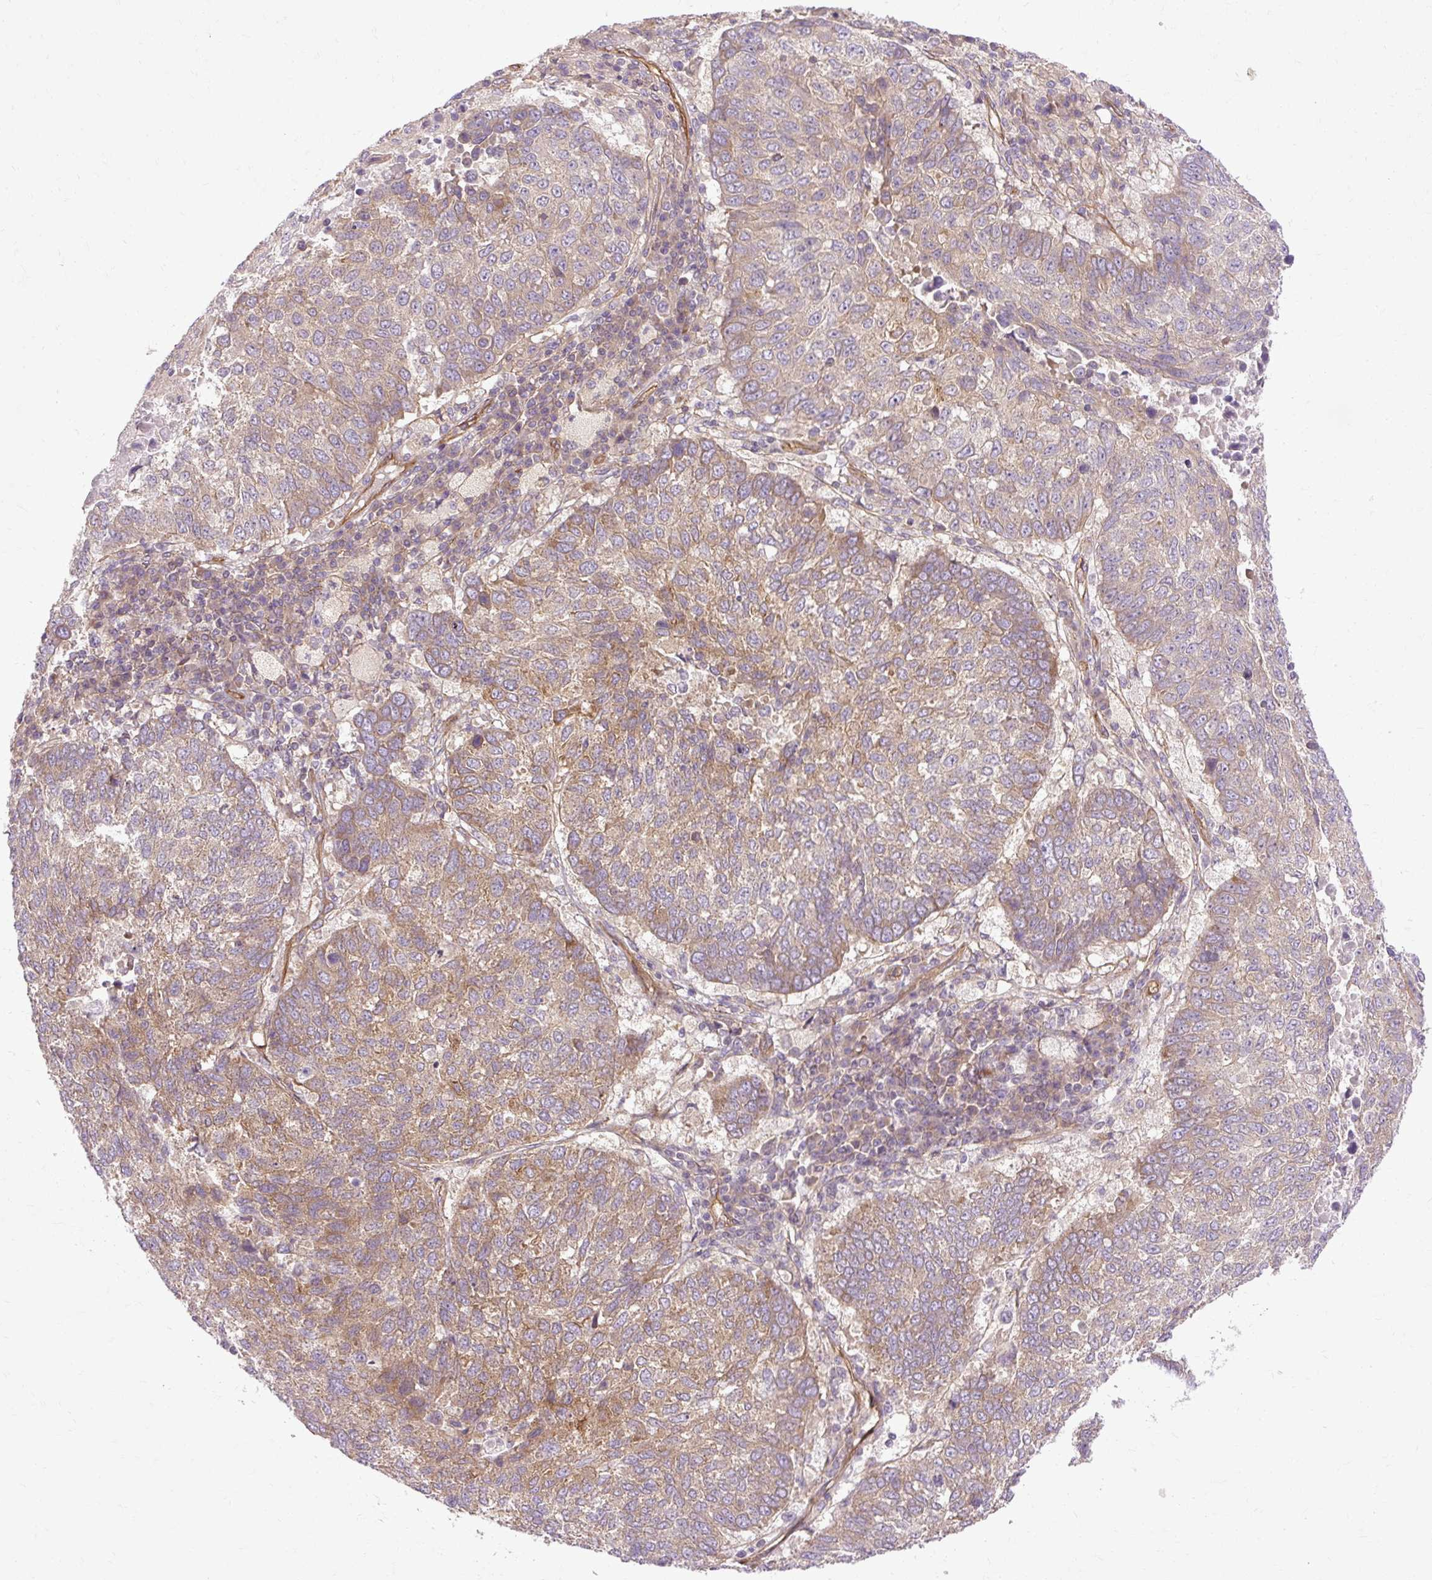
{"staining": {"intensity": "weak", "quantity": "25%-75%", "location": "cytoplasmic/membranous"}, "tissue": "lung cancer", "cell_type": "Tumor cells", "image_type": "cancer", "snomed": [{"axis": "morphology", "description": "Squamous cell carcinoma, NOS"}, {"axis": "topography", "description": "Lung"}], "caption": "A photomicrograph of squamous cell carcinoma (lung) stained for a protein demonstrates weak cytoplasmic/membranous brown staining in tumor cells.", "gene": "CCDC93", "patient": {"sex": "male", "age": 73}}